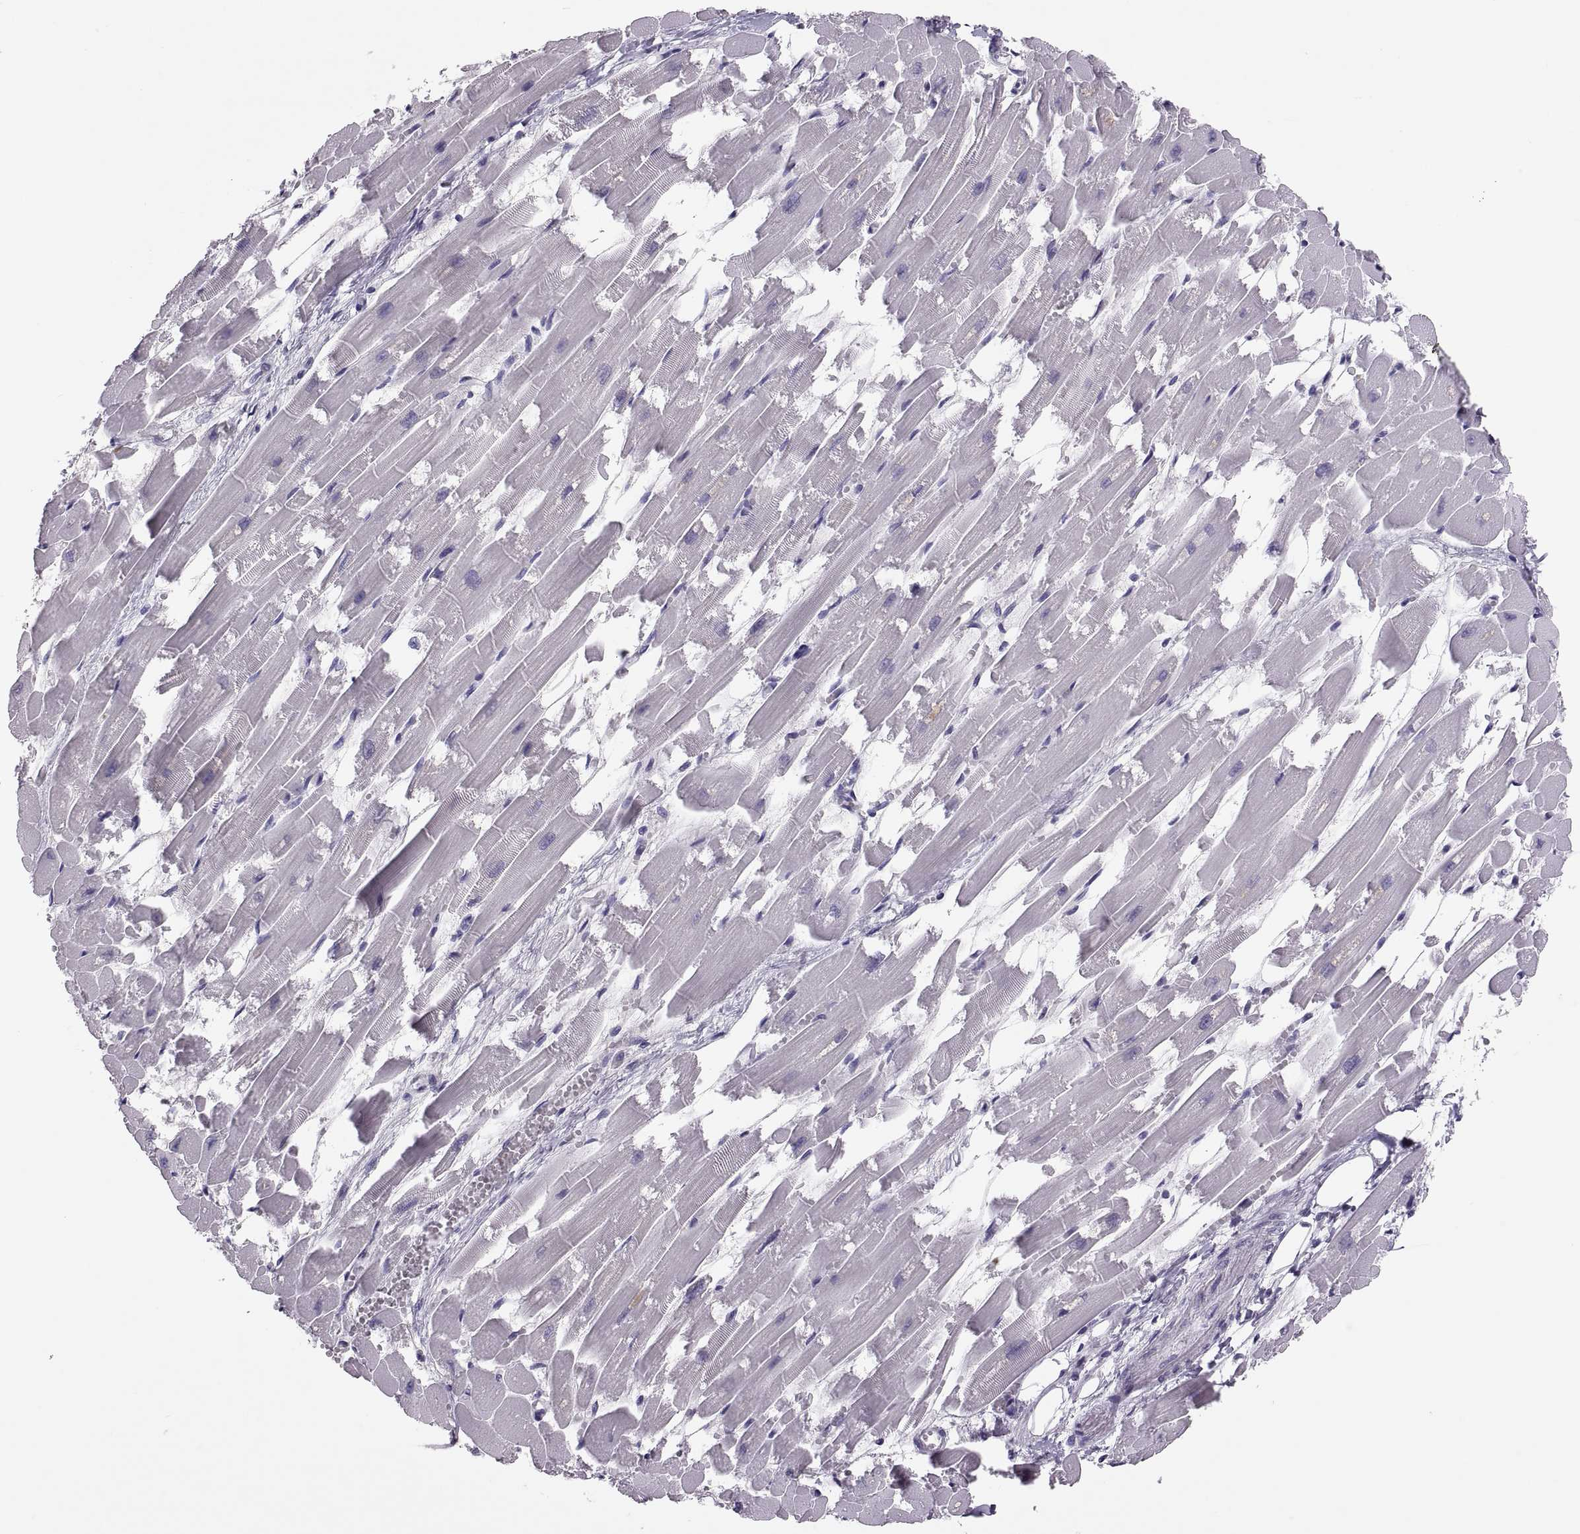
{"staining": {"intensity": "negative", "quantity": "none", "location": "none"}, "tissue": "heart muscle", "cell_type": "Cardiomyocytes", "image_type": "normal", "snomed": [{"axis": "morphology", "description": "Normal tissue, NOS"}, {"axis": "topography", "description": "Heart"}], "caption": "Image shows no protein positivity in cardiomyocytes of benign heart muscle.", "gene": "TTC21A", "patient": {"sex": "female", "age": 52}}